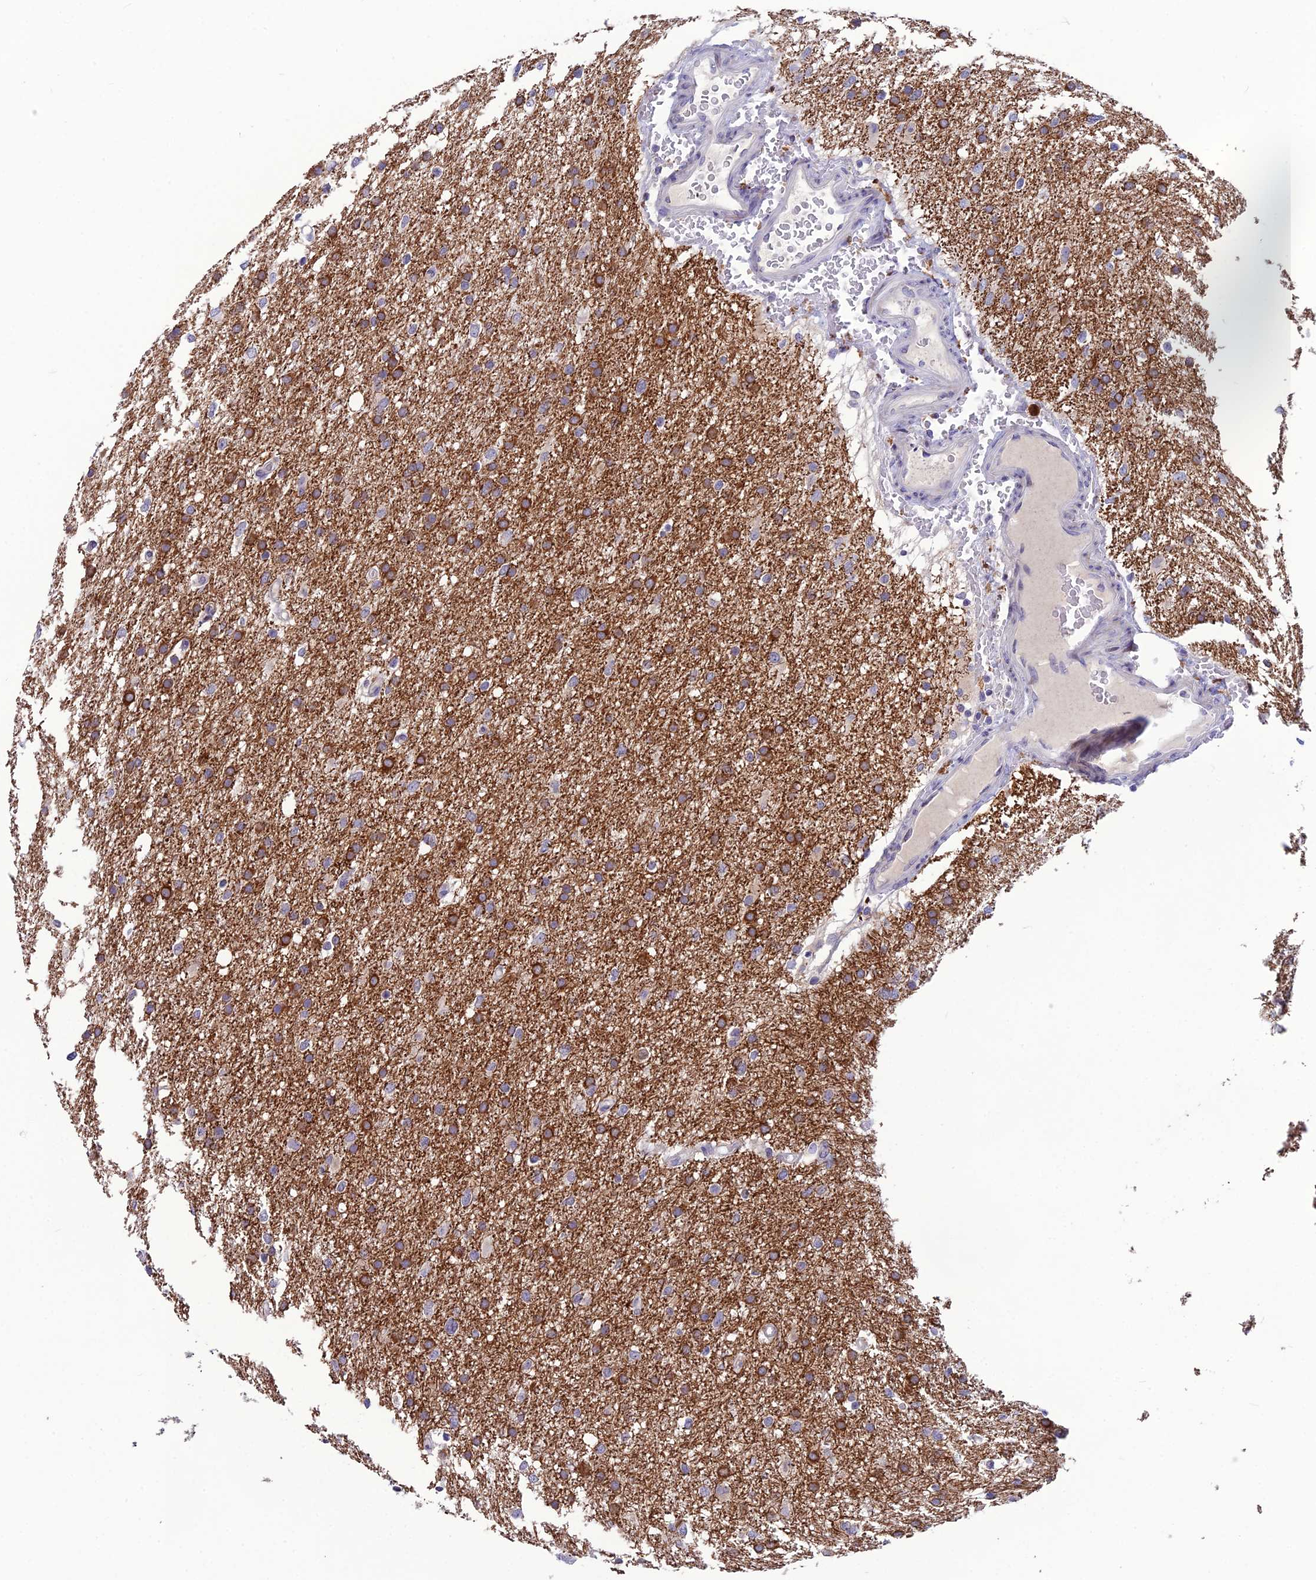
{"staining": {"intensity": "moderate", "quantity": ">75%", "location": "cytoplasmic/membranous"}, "tissue": "glioma", "cell_type": "Tumor cells", "image_type": "cancer", "snomed": [{"axis": "morphology", "description": "Glioma, malignant, High grade"}, {"axis": "topography", "description": "Cerebral cortex"}], "caption": "A micrograph showing moderate cytoplasmic/membranous positivity in about >75% of tumor cells in glioma, as visualized by brown immunohistochemical staining.", "gene": "TMEM134", "patient": {"sex": "female", "age": 36}}